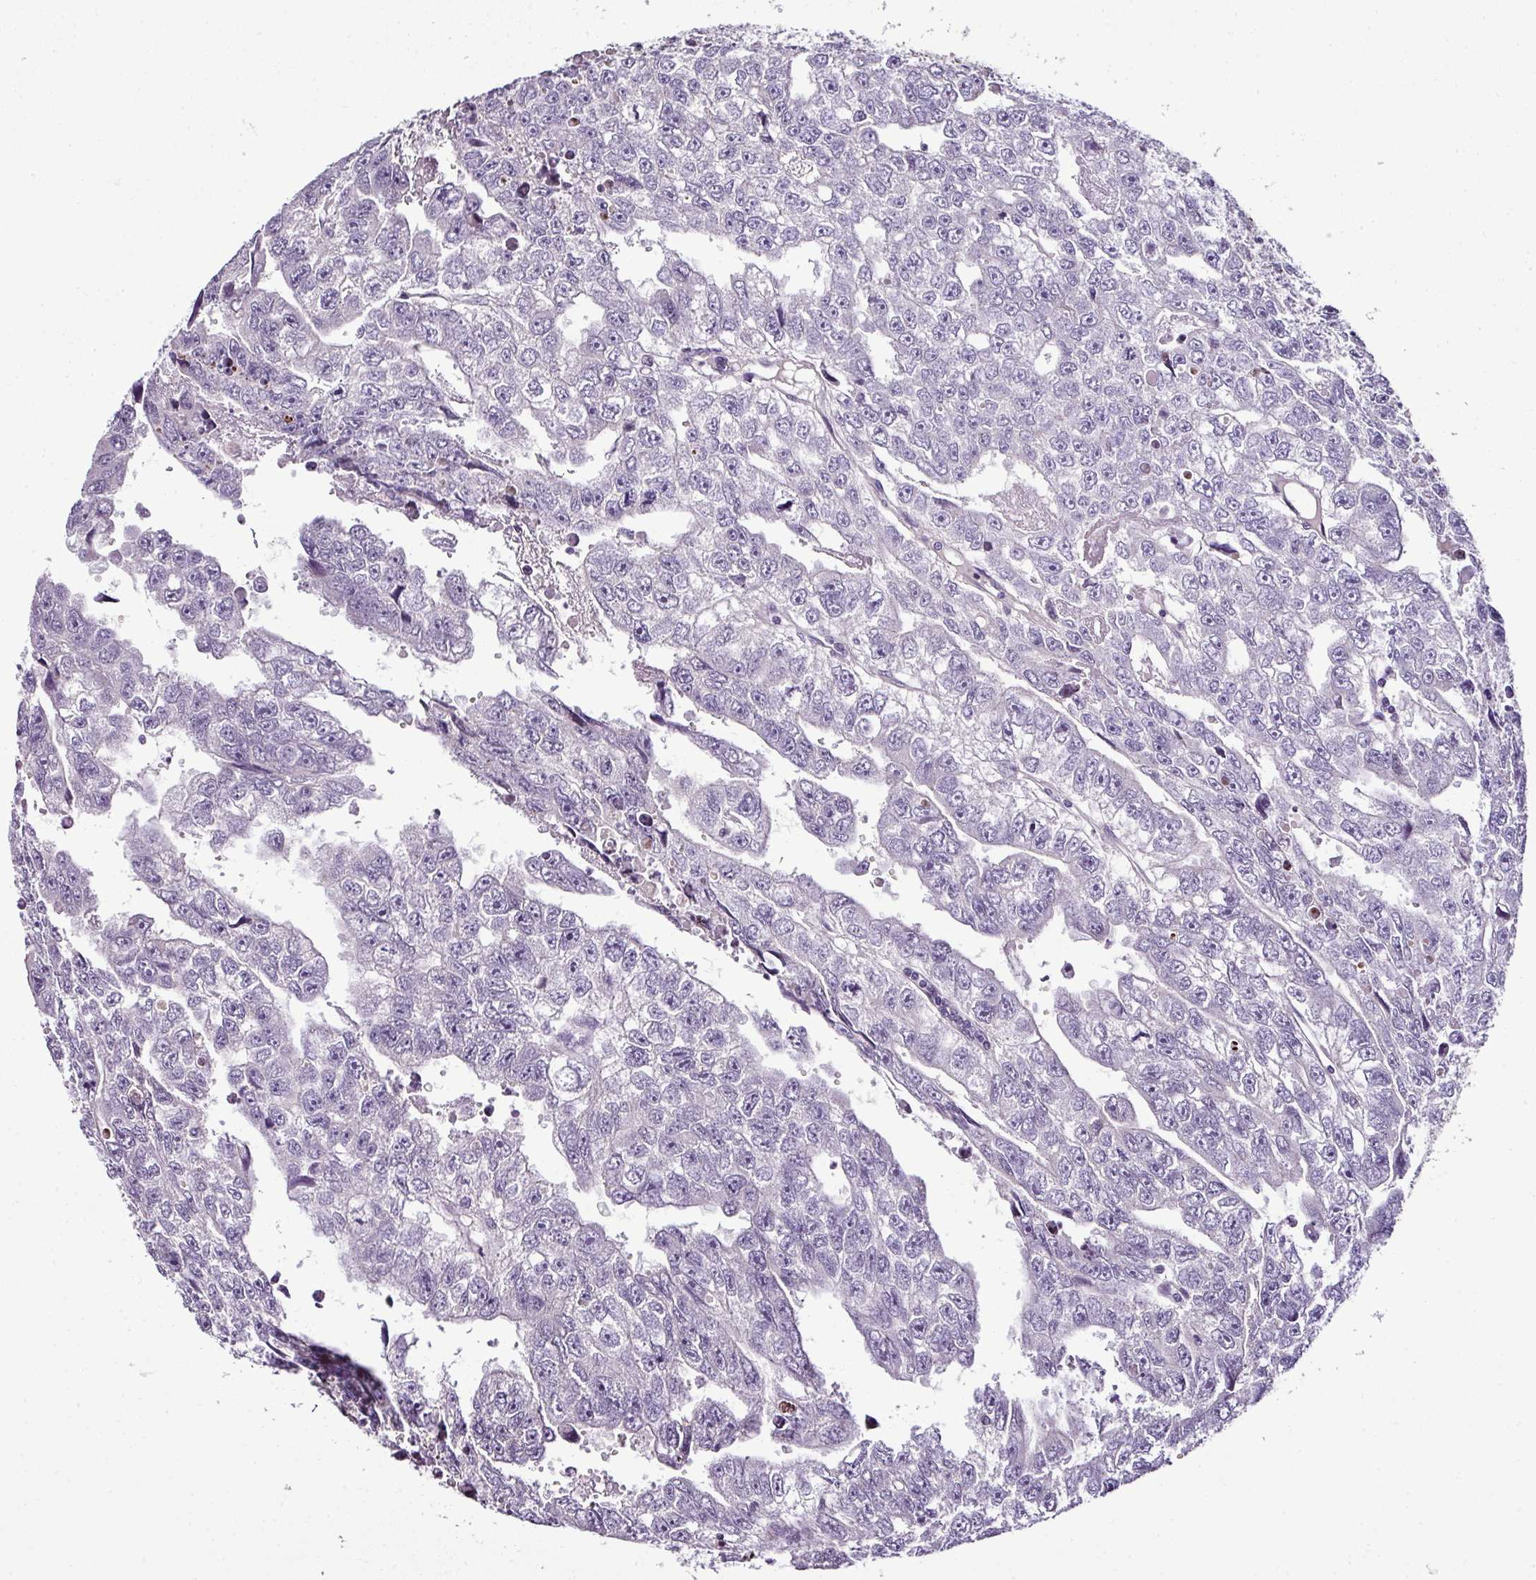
{"staining": {"intensity": "negative", "quantity": "none", "location": "none"}, "tissue": "testis cancer", "cell_type": "Tumor cells", "image_type": "cancer", "snomed": [{"axis": "morphology", "description": "Carcinoma, Embryonal, NOS"}, {"axis": "topography", "description": "Testis"}], "caption": "High magnification brightfield microscopy of embryonal carcinoma (testis) stained with DAB (3,3'-diaminobenzidine) (brown) and counterstained with hematoxylin (blue): tumor cells show no significant staining.", "gene": "TEX30", "patient": {"sex": "male", "age": 20}}